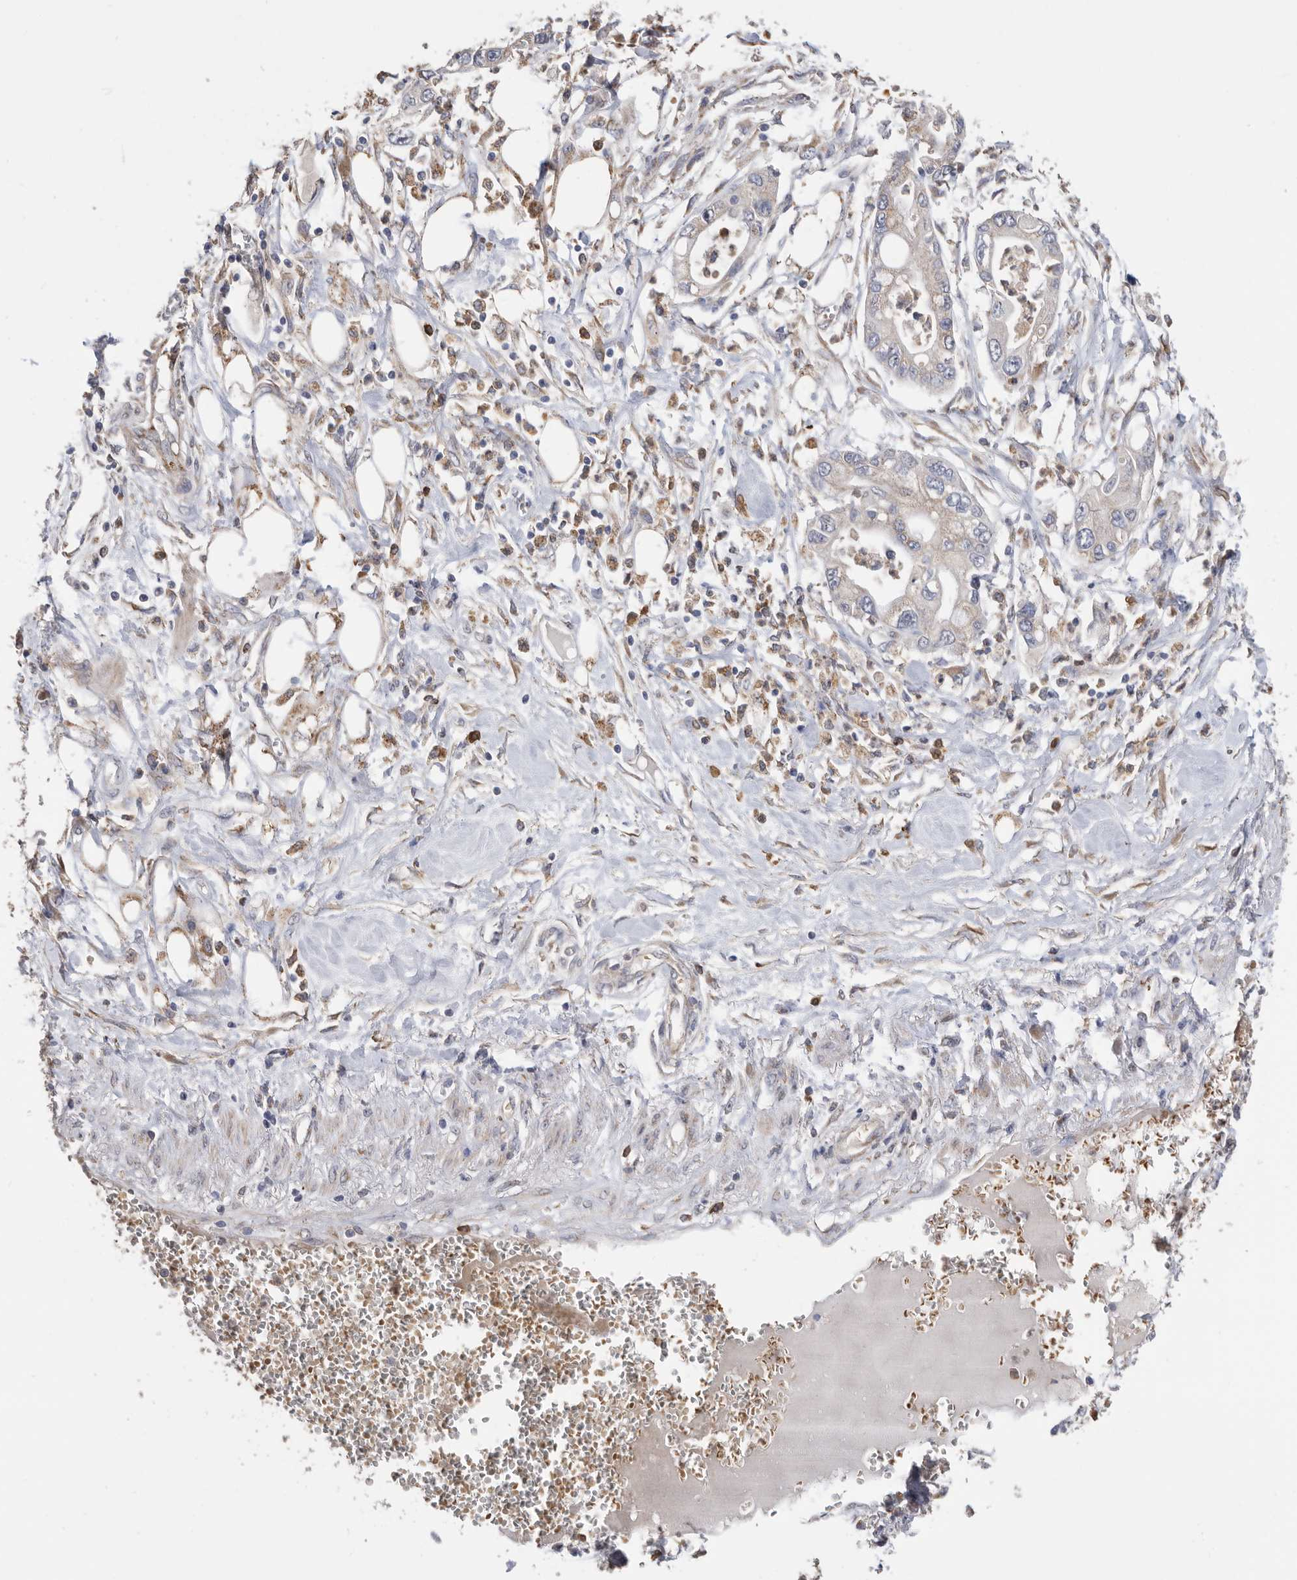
{"staining": {"intensity": "weak", "quantity": "25%-75%", "location": "cytoplasmic/membranous"}, "tissue": "pancreatic cancer", "cell_type": "Tumor cells", "image_type": "cancer", "snomed": [{"axis": "morphology", "description": "Adenocarcinoma, NOS"}, {"axis": "topography", "description": "Pancreas"}], "caption": "Pancreatic adenocarcinoma tissue shows weak cytoplasmic/membranous positivity in approximately 25%-75% of tumor cells", "gene": "CRISPLD2", "patient": {"sex": "male", "age": 68}}